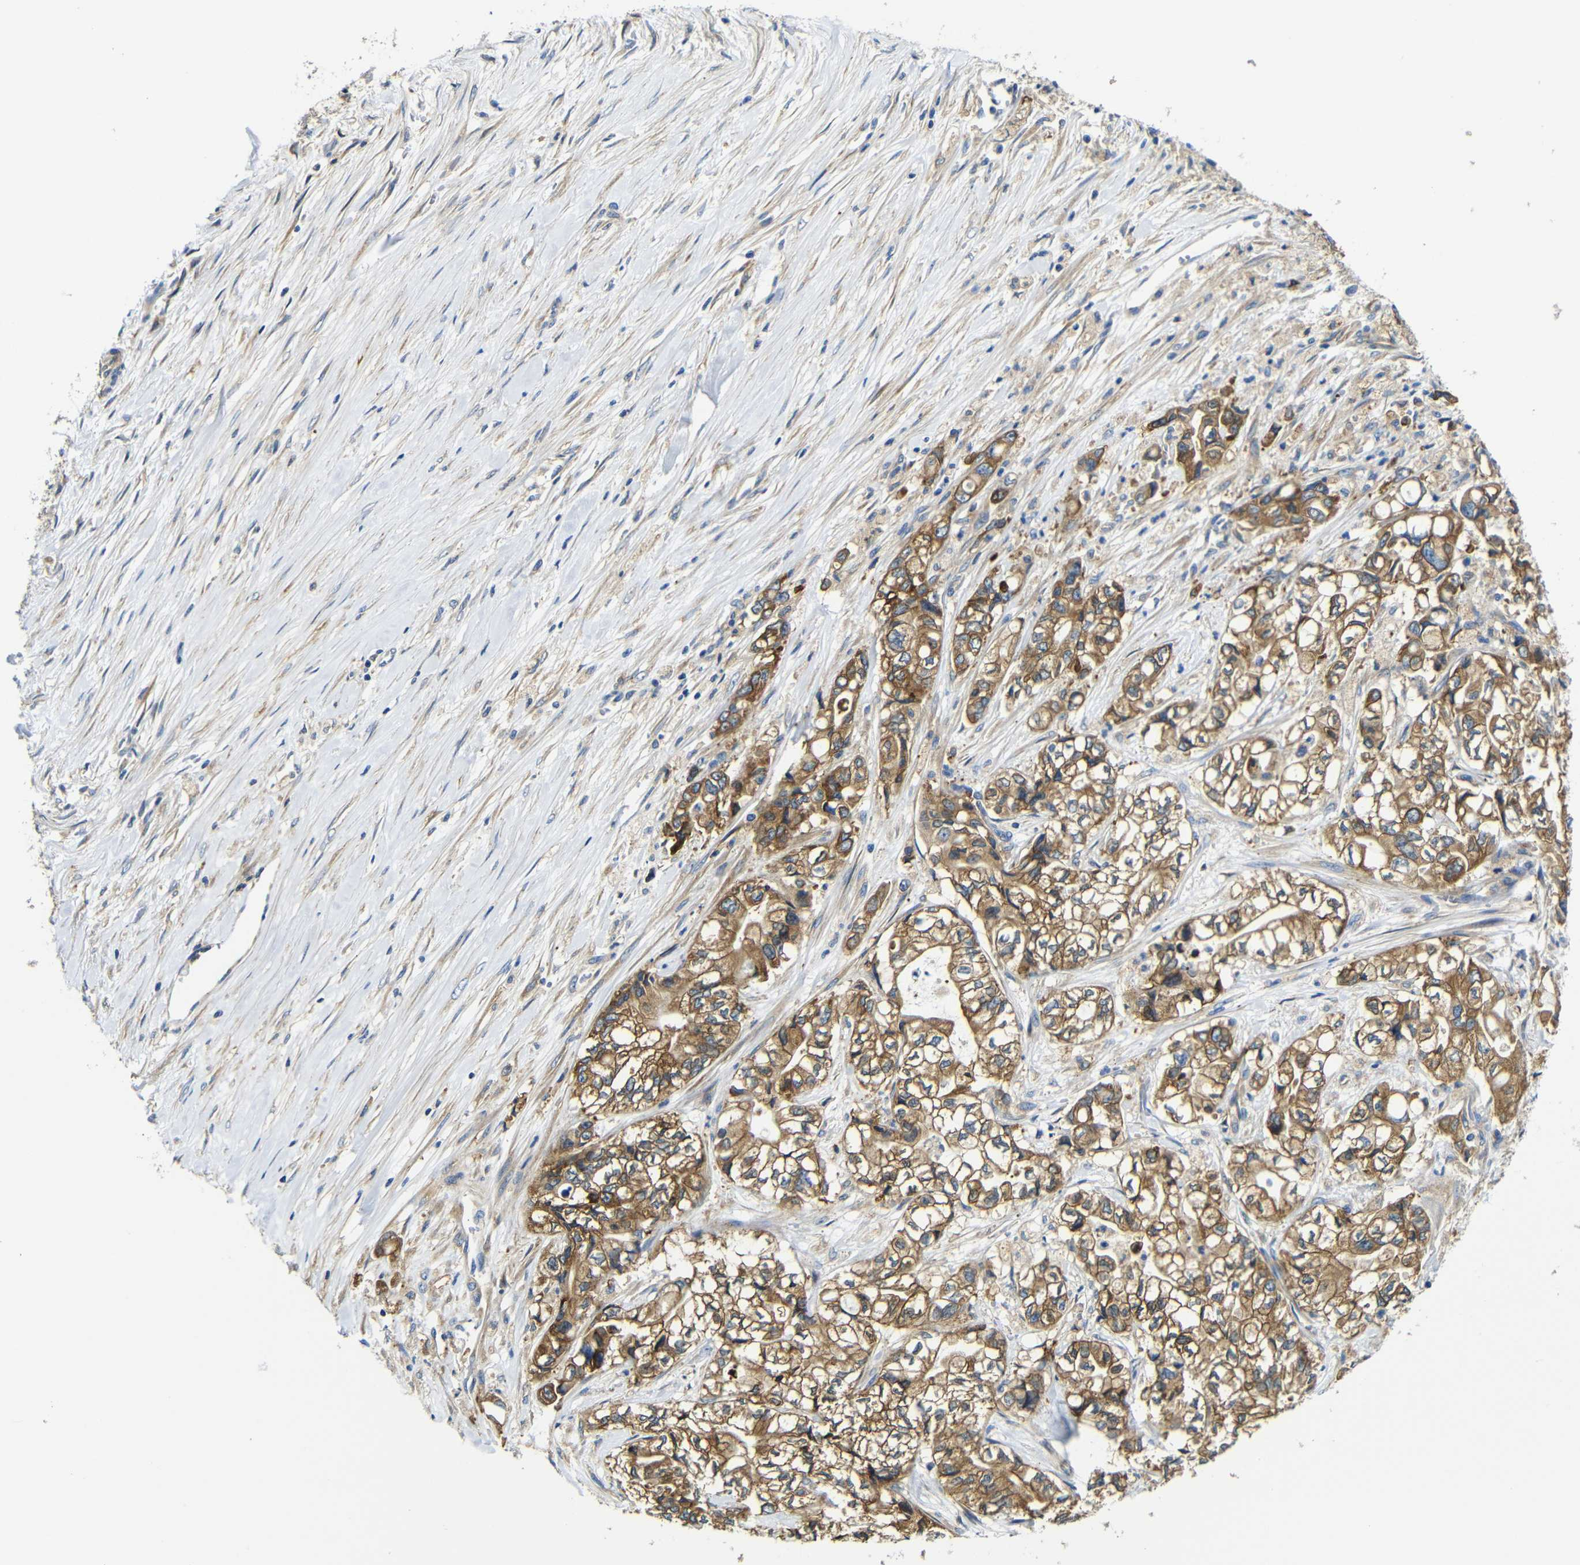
{"staining": {"intensity": "moderate", "quantity": ">75%", "location": "cytoplasmic/membranous"}, "tissue": "pancreatic cancer", "cell_type": "Tumor cells", "image_type": "cancer", "snomed": [{"axis": "morphology", "description": "Adenocarcinoma, NOS"}, {"axis": "topography", "description": "Pancreas"}], "caption": "A high-resolution histopathology image shows IHC staining of pancreatic adenocarcinoma, which reveals moderate cytoplasmic/membranous positivity in about >75% of tumor cells.", "gene": "CLCC1", "patient": {"sex": "male", "age": 79}}